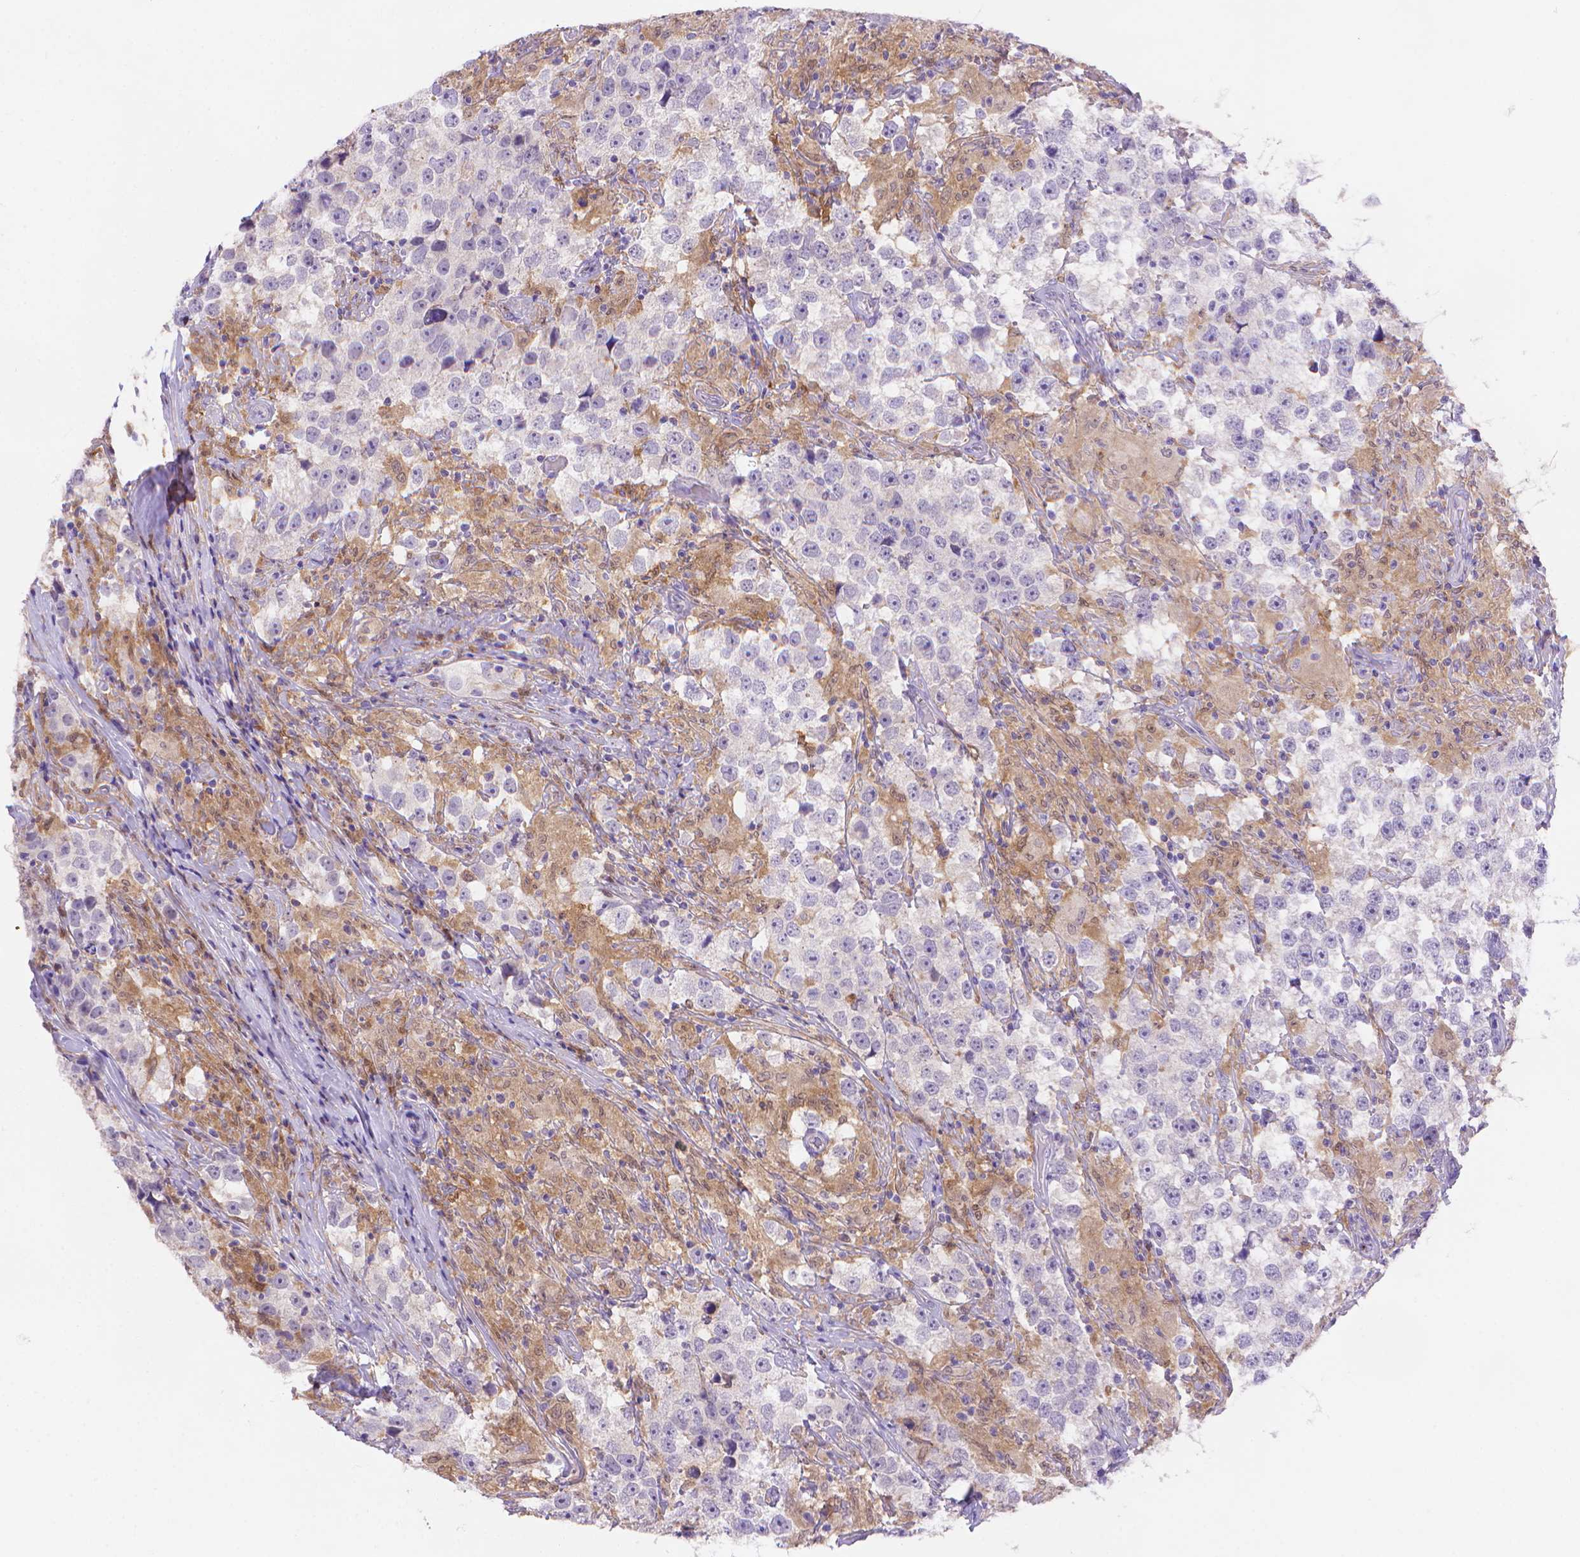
{"staining": {"intensity": "negative", "quantity": "none", "location": "none"}, "tissue": "testis cancer", "cell_type": "Tumor cells", "image_type": "cancer", "snomed": [{"axis": "morphology", "description": "Seminoma, NOS"}, {"axis": "topography", "description": "Testis"}], "caption": "This is a micrograph of immunohistochemistry (IHC) staining of testis seminoma, which shows no positivity in tumor cells. (DAB immunohistochemistry (IHC) visualized using brightfield microscopy, high magnification).", "gene": "FGD2", "patient": {"sex": "male", "age": 46}}